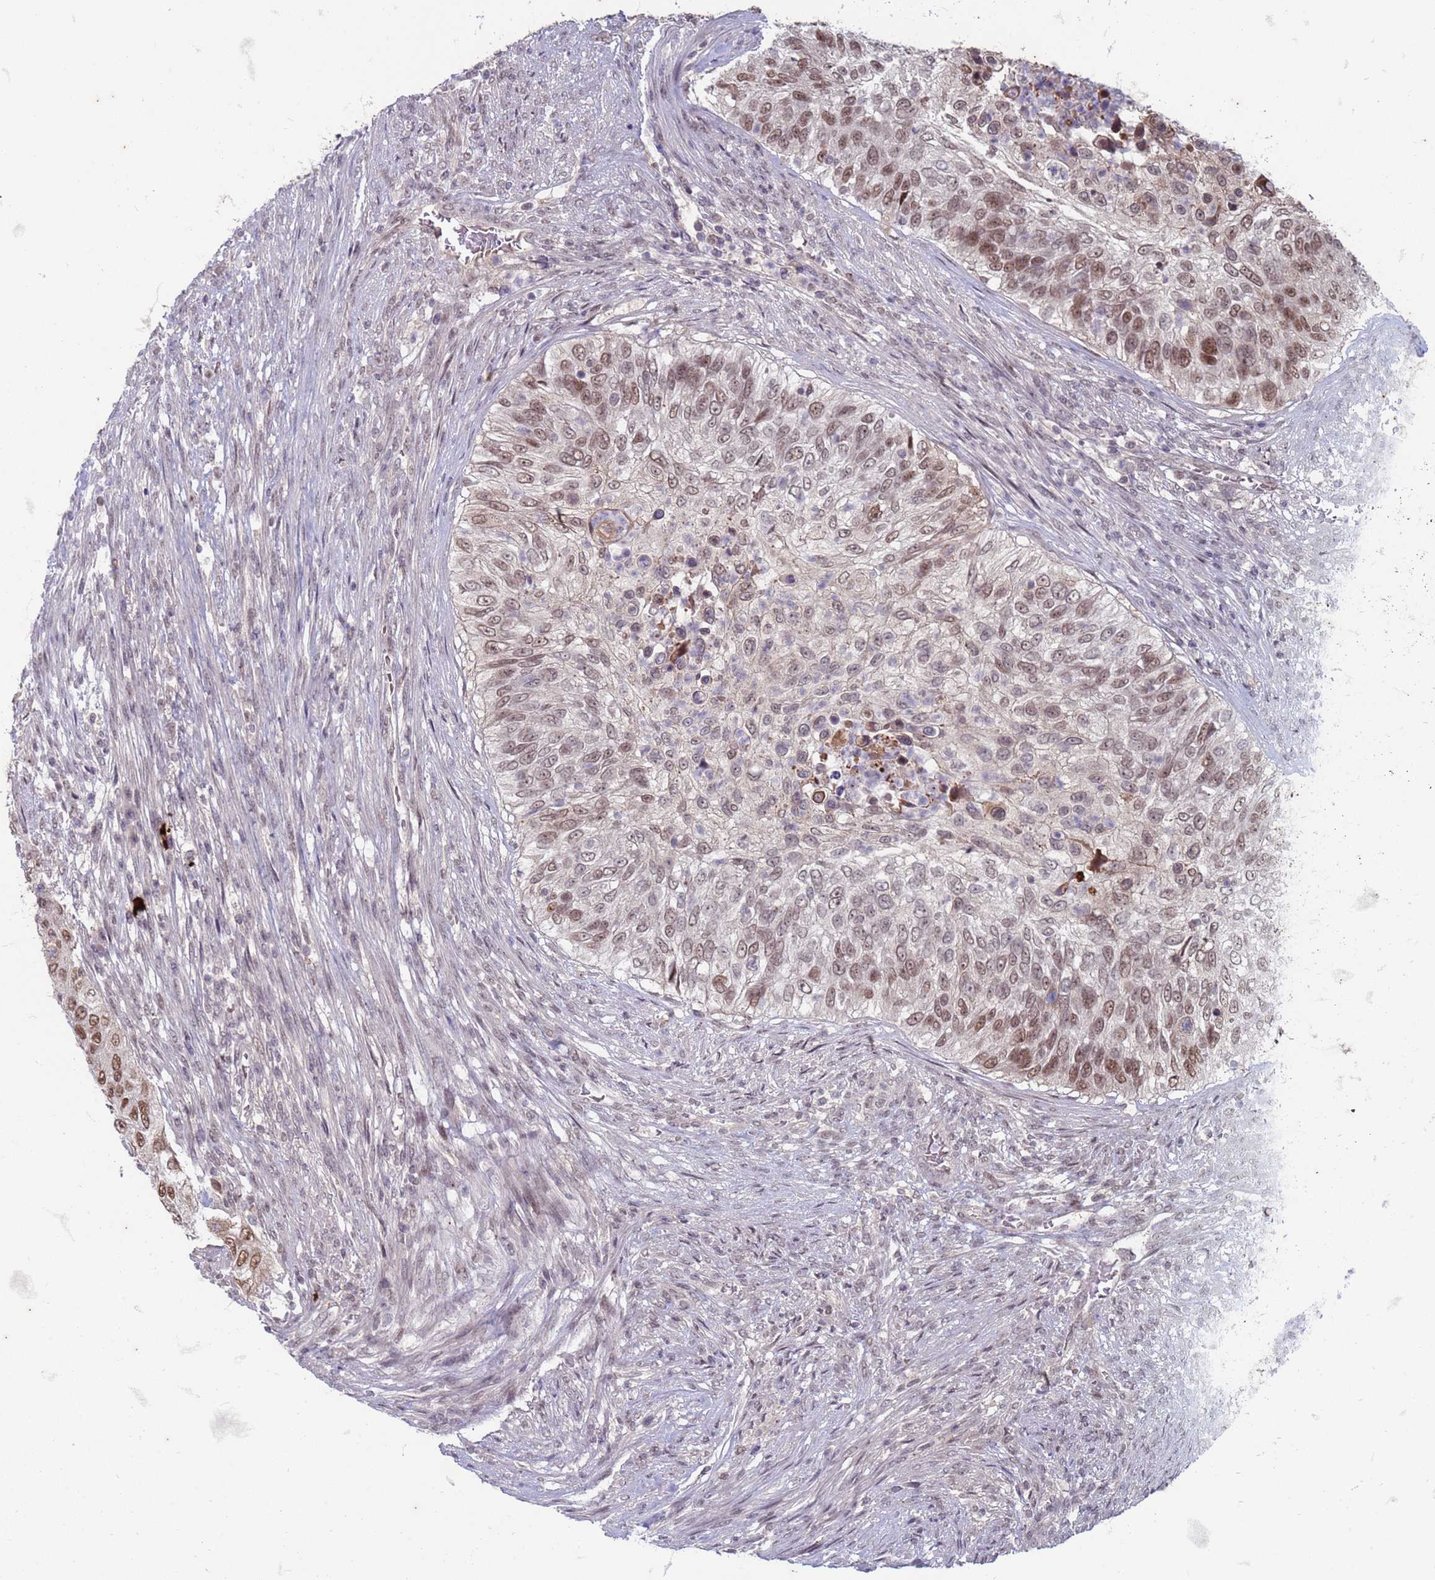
{"staining": {"intensity": "moderate", "quantity": ">75%", "location": "nuclear"}, "tissue": "urothelial cancer", "cell_type": "Tumor cells", "image_type": "cancer", "snomed": [{"axis": "morphology", "description": "Urothelial carcinoma, High grade"}, {"axis": "topography", "description": "Urinary bladder"}], "caption": "Protein positivity by immunohistochemistry reveals moderate nuclear expression in approximately >75% of tumor cells in urothelial cancer. (DAB IHC, brown staining for protein, blue staining for nuclei).", "gene": "TRMT6", "patient": {"sex": "female", "age": 60}}